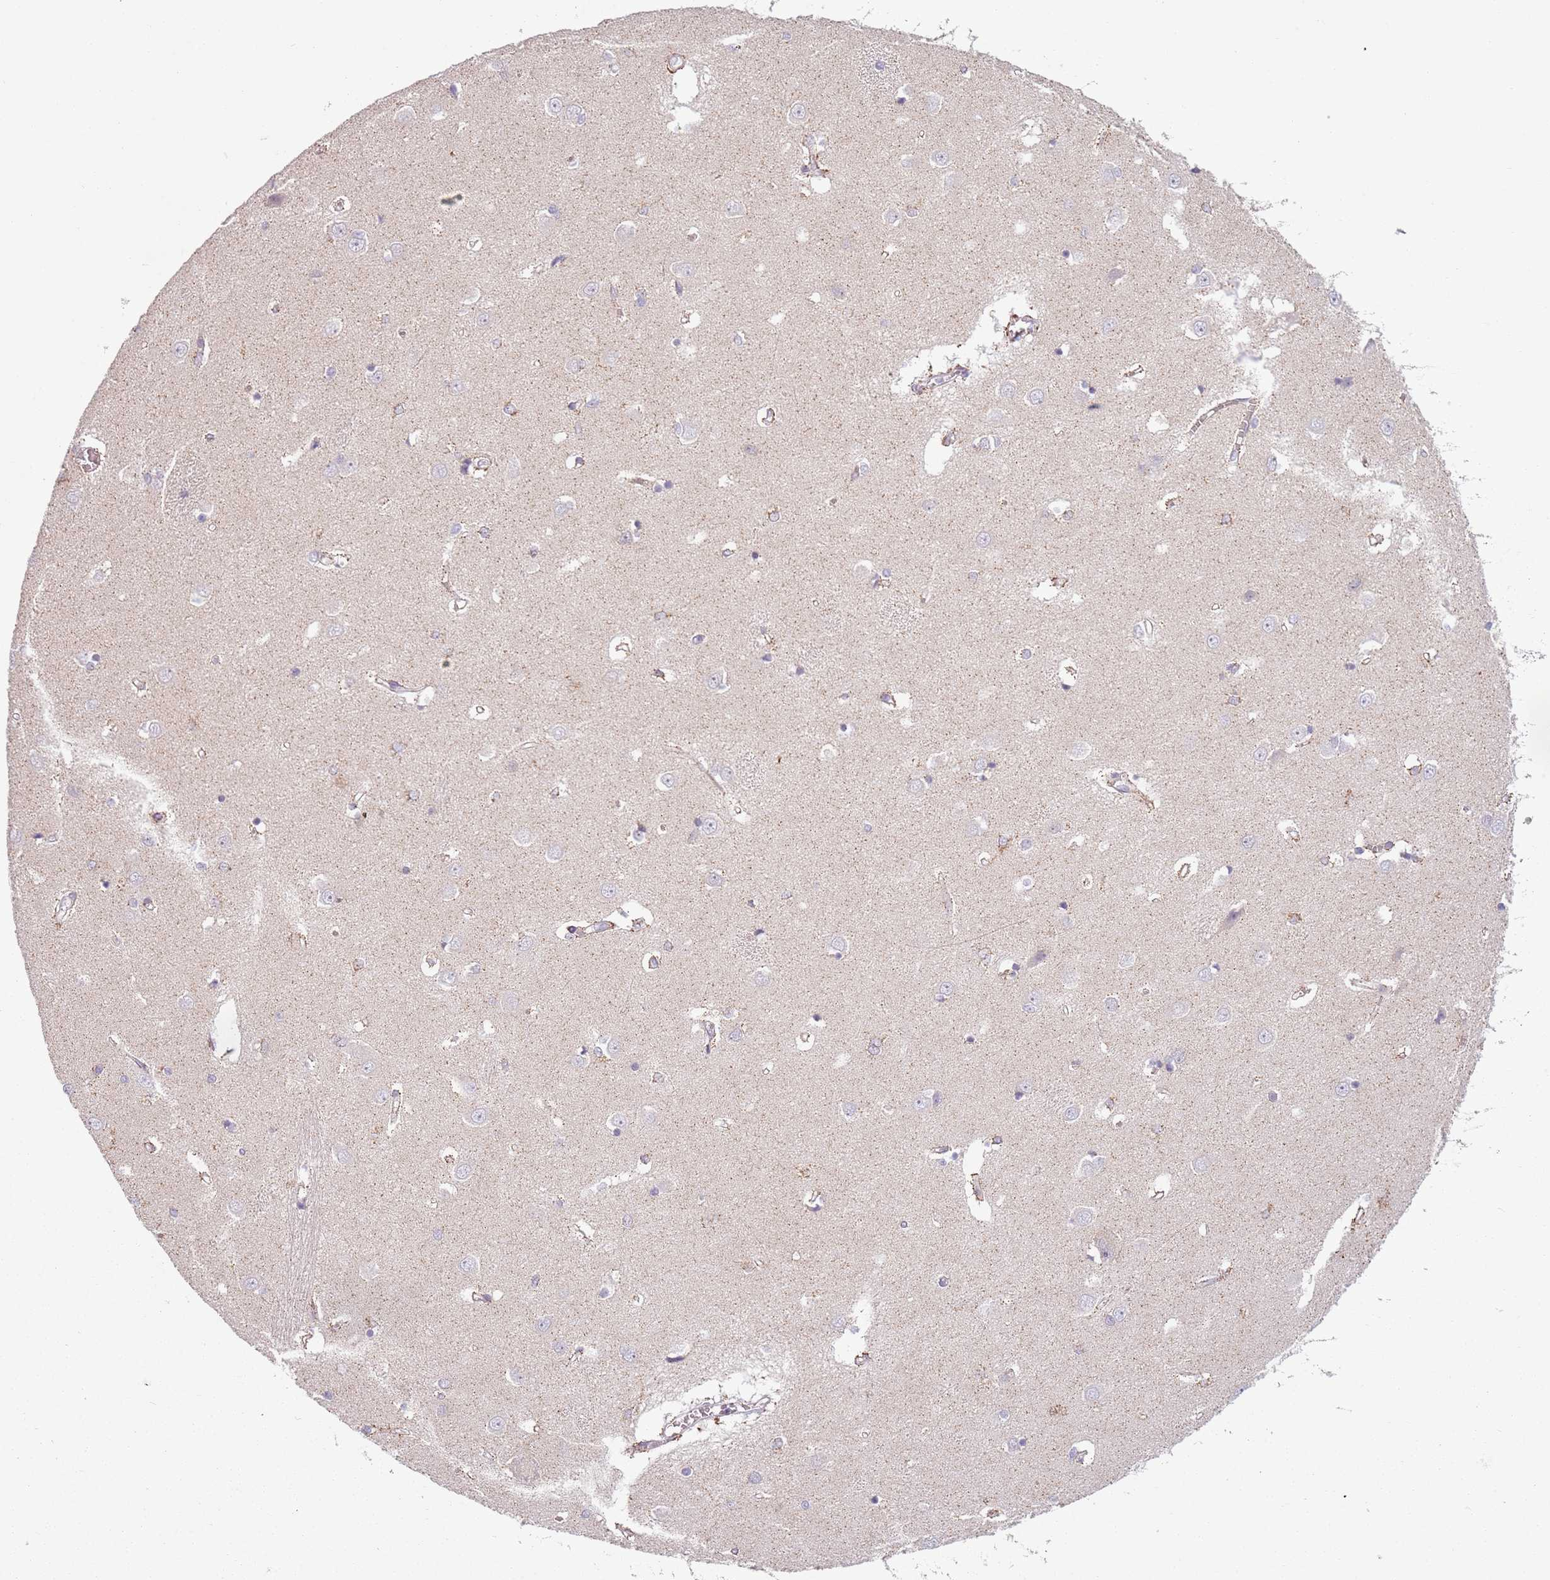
{"staining": {"intensity": "weak", "quantity": "<25%", "location": "cytoplasmic/membranous"}, "tissue": "caudate", "cell_type": "Glial cells", "image_type": "normal", "snomed": [{"axis": "morphology", "description": "Normal tissue, NOS"}, {"axis": "topography", "description": "Lateral ventricle wall"}], "caption": "A photomicrograph of human caudate is negative for staining in glial cells.", "gene": "TLCD2", "patient": {"sex": "male", "age": 37}}